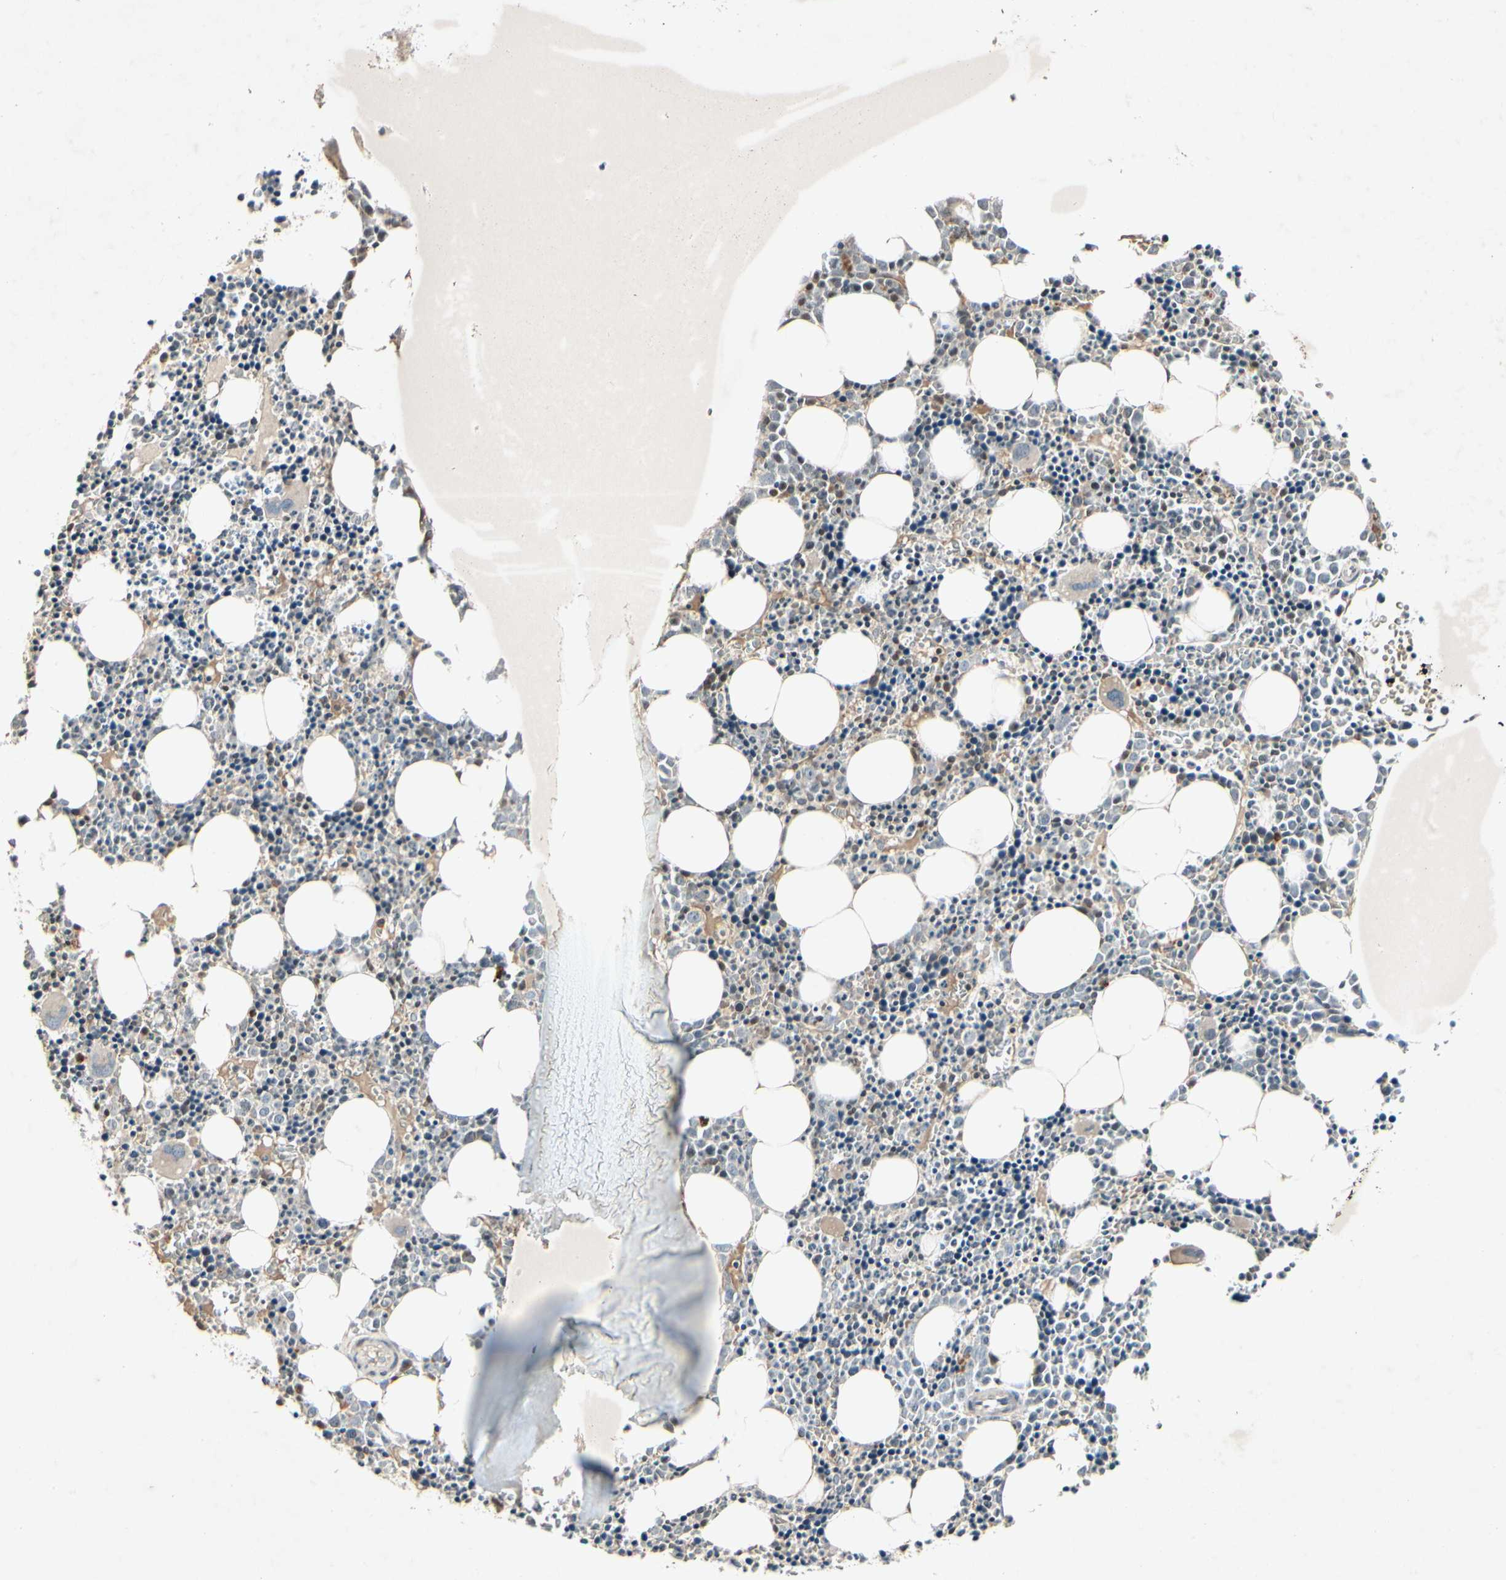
{"staining": {"intensity": "weak", "quantity": "<25%", "location": "cytoplasmic/membranous"}, "tissue": "bone marrow", "cell_type": "Hematopoietic cells", "image_type": "normal", "snomed": [{"axis": "morphology", "description": "Normal tissue, NOS"}, {"axis": "morphology", "description": "Inflammation, NOS"}, {"axis": "topography", "description": "Bone marrow"}], "caption": "The histopathology image displays no significant positivity in hematopoietic cells of bone marrow. (DAB (3,3'-diaminobenzidine) IHC with hematoxylin counter stain).", "gene": "TEK", "patient": {"sex": "female", "age": 17}}